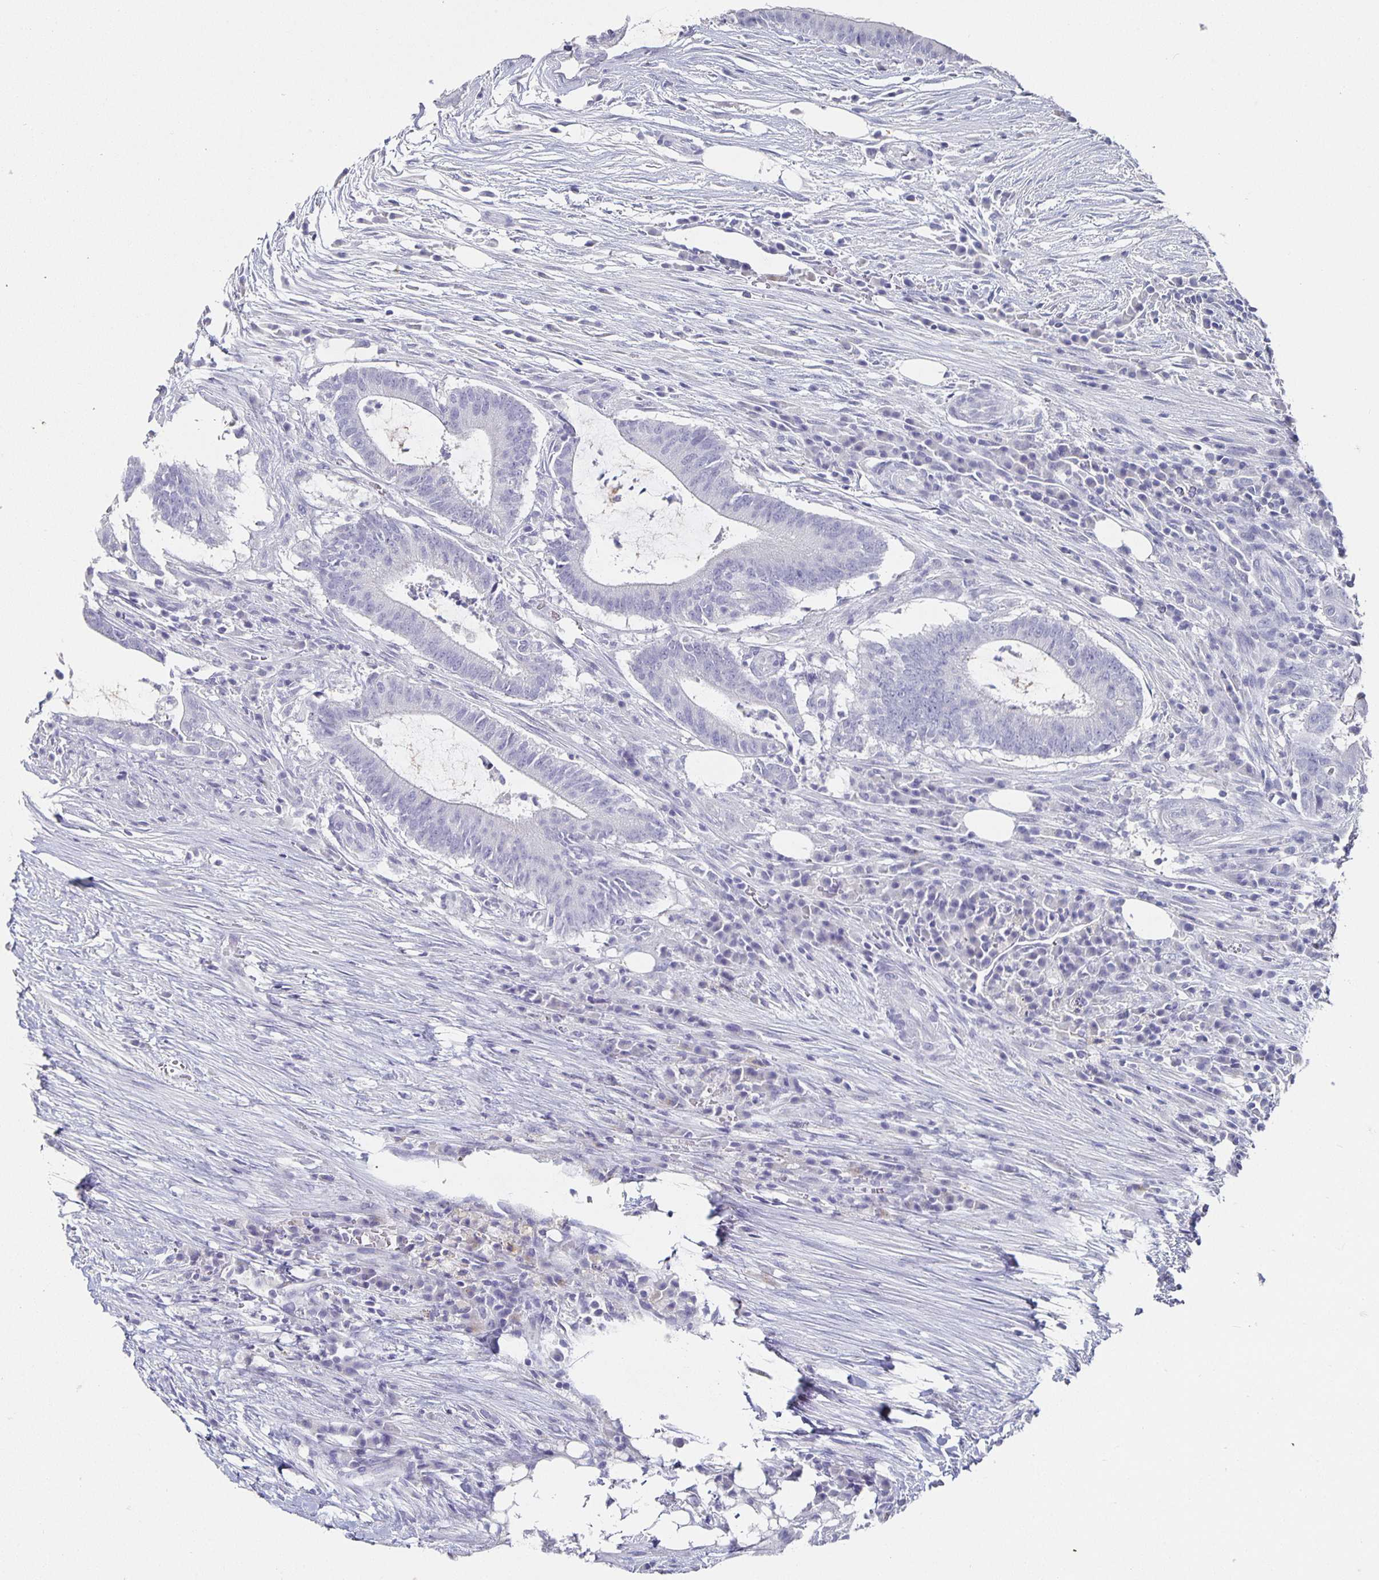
{"staining": {"intensity": "negative", "quantity": "none", "location": "none"}, "tissue": "colorectal cancer", "cell_type": "Tumor cells", "image_type": "cancer", "snomed": [{"axis": "morphology", "description": "Adenocarcinoma, NOS"}, {"axis": "topography", "description": "Colon"}], "caption": "DAB (3,3'-diaminobenzidine) immunohistochemical staining of colorectal adenocarcinoma exhibits no significant expression in tumor cells.", "gene": "CHGA", "patient": {"sex": "female", "age": 43}}